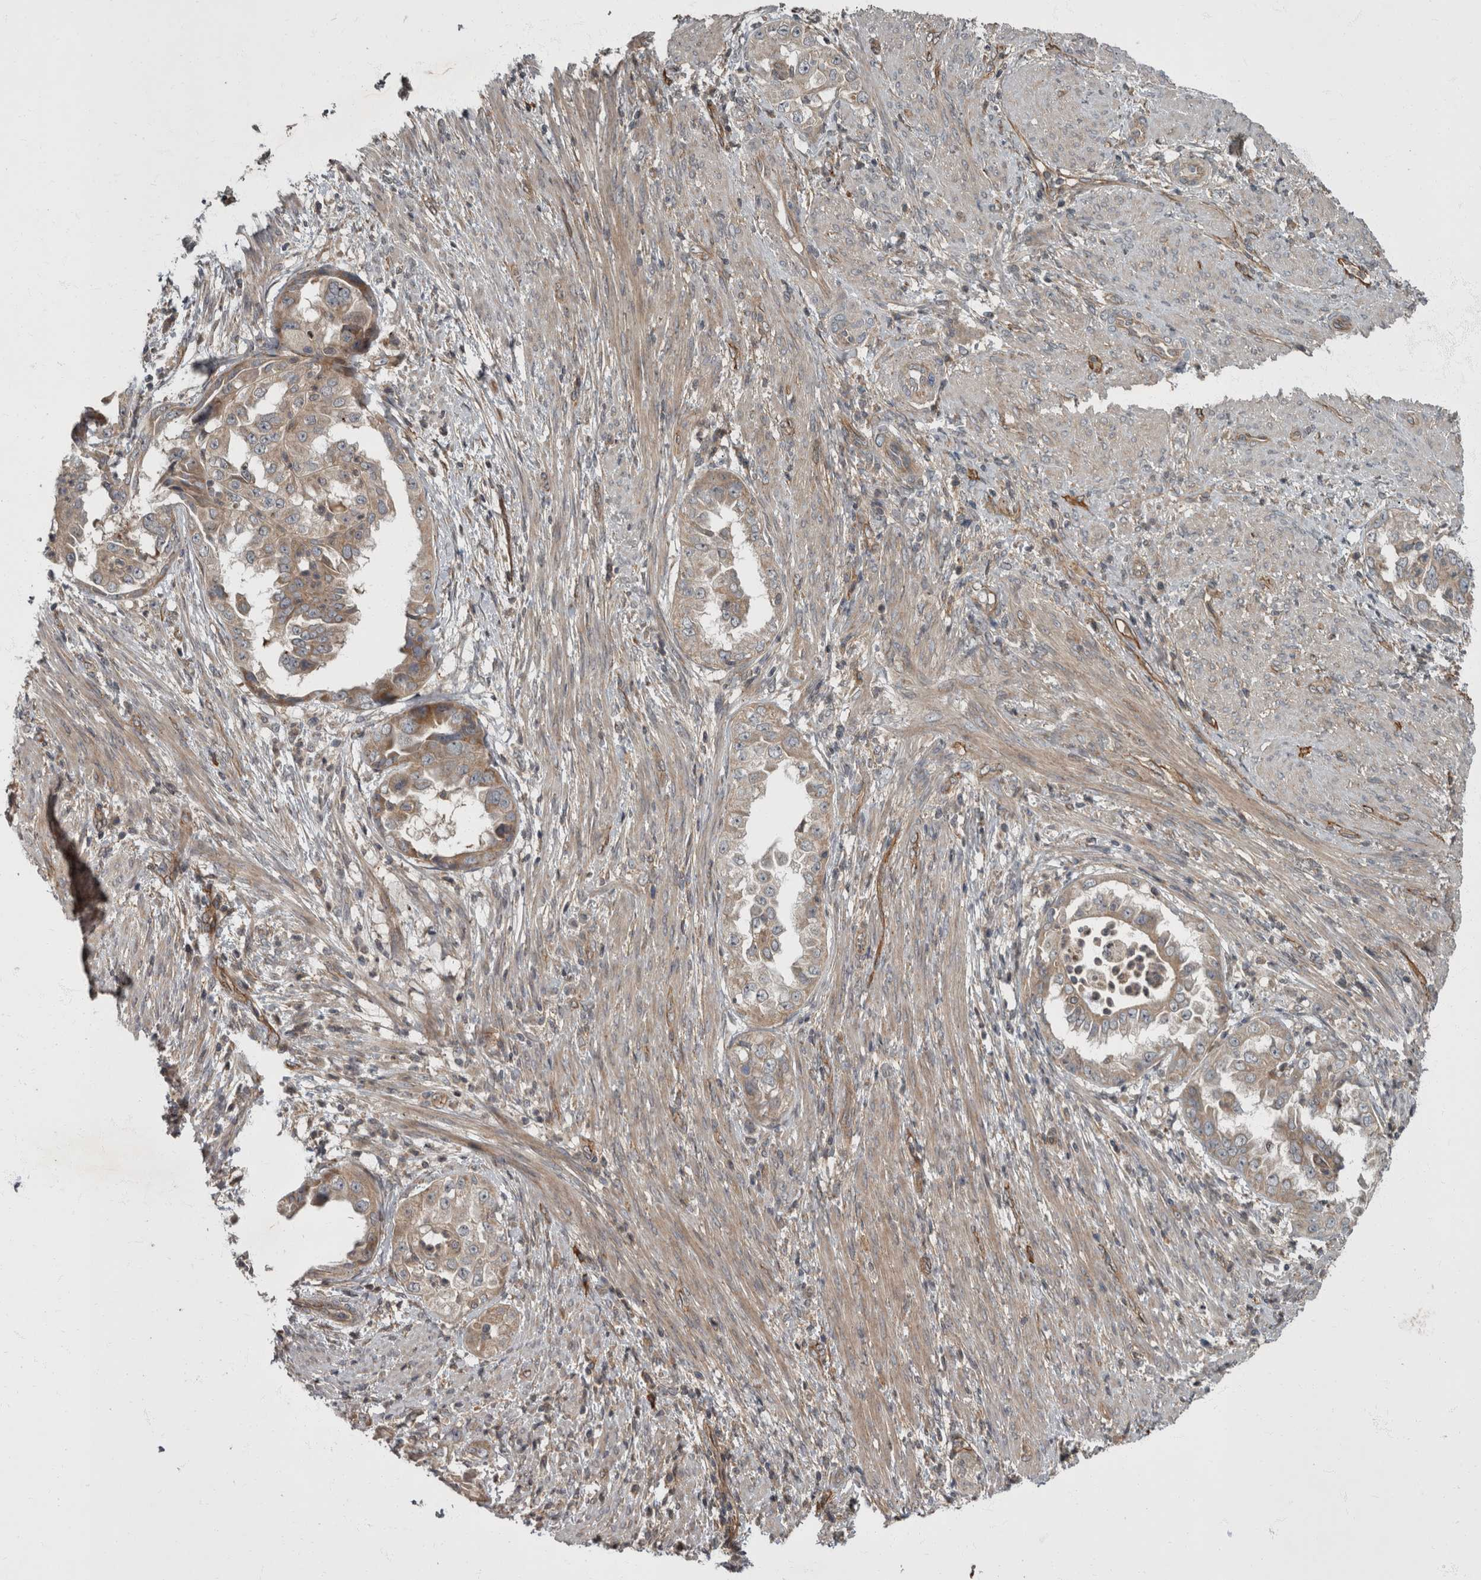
{"staining": {"intensity": "weak", "quantity": "25%-75%", "location": "cytoplasmic/membranous"}, "tissue": "endometrial cancer", "cell_type": "Tumor cells", "image_type": "cancer", "snomed": [{"axis": "morphology", "description": "Adenocarcinoma, NOS"}, {"axis": "topography", "description": "Endometrium"}], "caption": "Immunohistochemical staining of endometrial adenocarcinoma exhibits low levels of weak cytoplasmic/membranous protein positivity in approximately 25%-75% of tumor cells.", "gene": "VEGFD", "patient": {"sex": "female", "age": 85}}